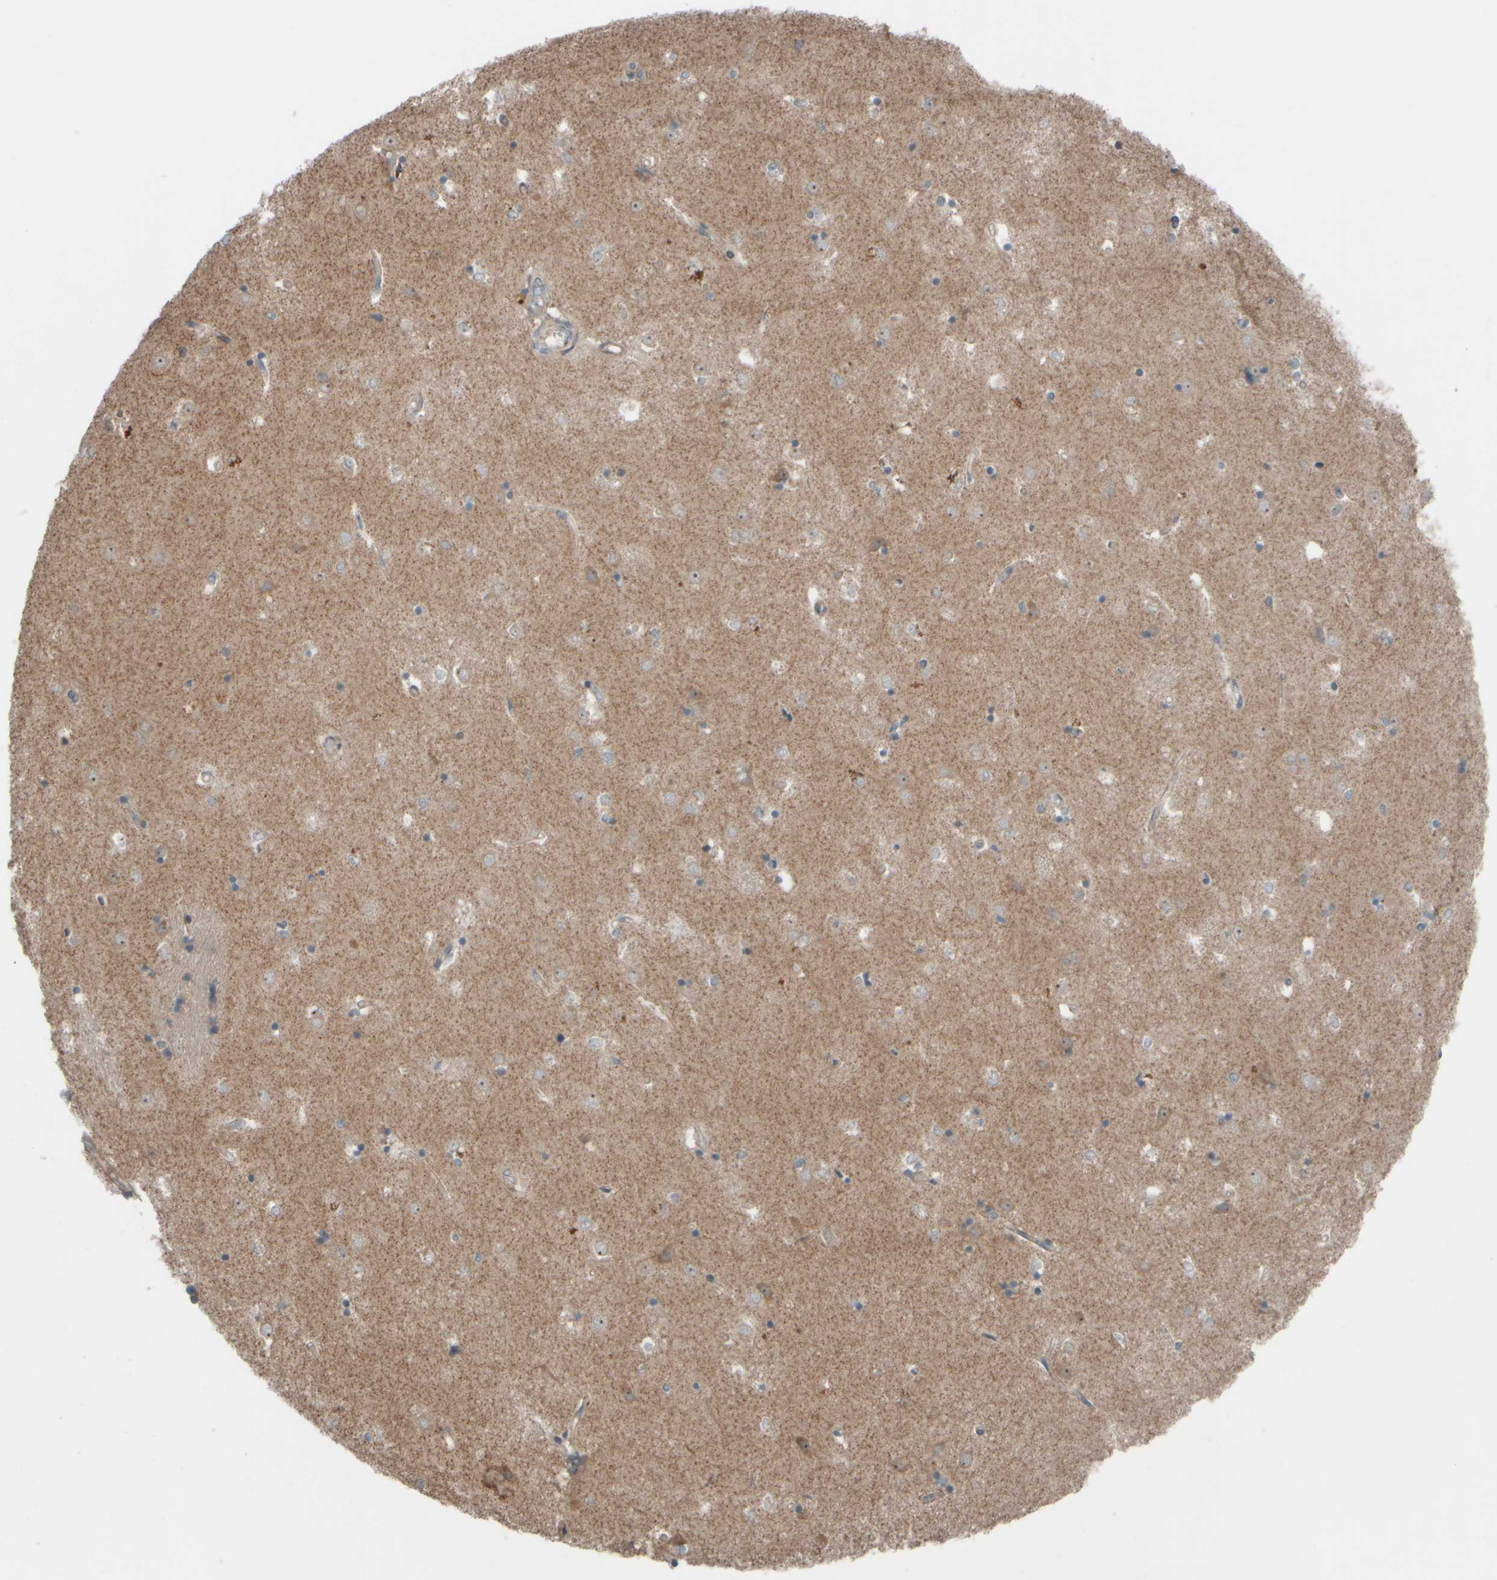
{"staining": {"intensity": "weak", "quantity": "25%-75%", "location": "cytoplasmic/membranous"}, "tissue": "caudate", "cell_type": "Glial cells", "image_type": "normal", "snomed": [{"axis": "morphology", "description": "Normal tissue, NOS"}, {"axis": "topography", "description": "Lateral ventricle wall"}], "caption": "This micrograph displays IHC staining of benign caudate, with low weak cytoplasmic/membranous expression in about 25%-75% of glial cells.", "gene": "HGS", "patient": {"sex": "male", "age": 45}}